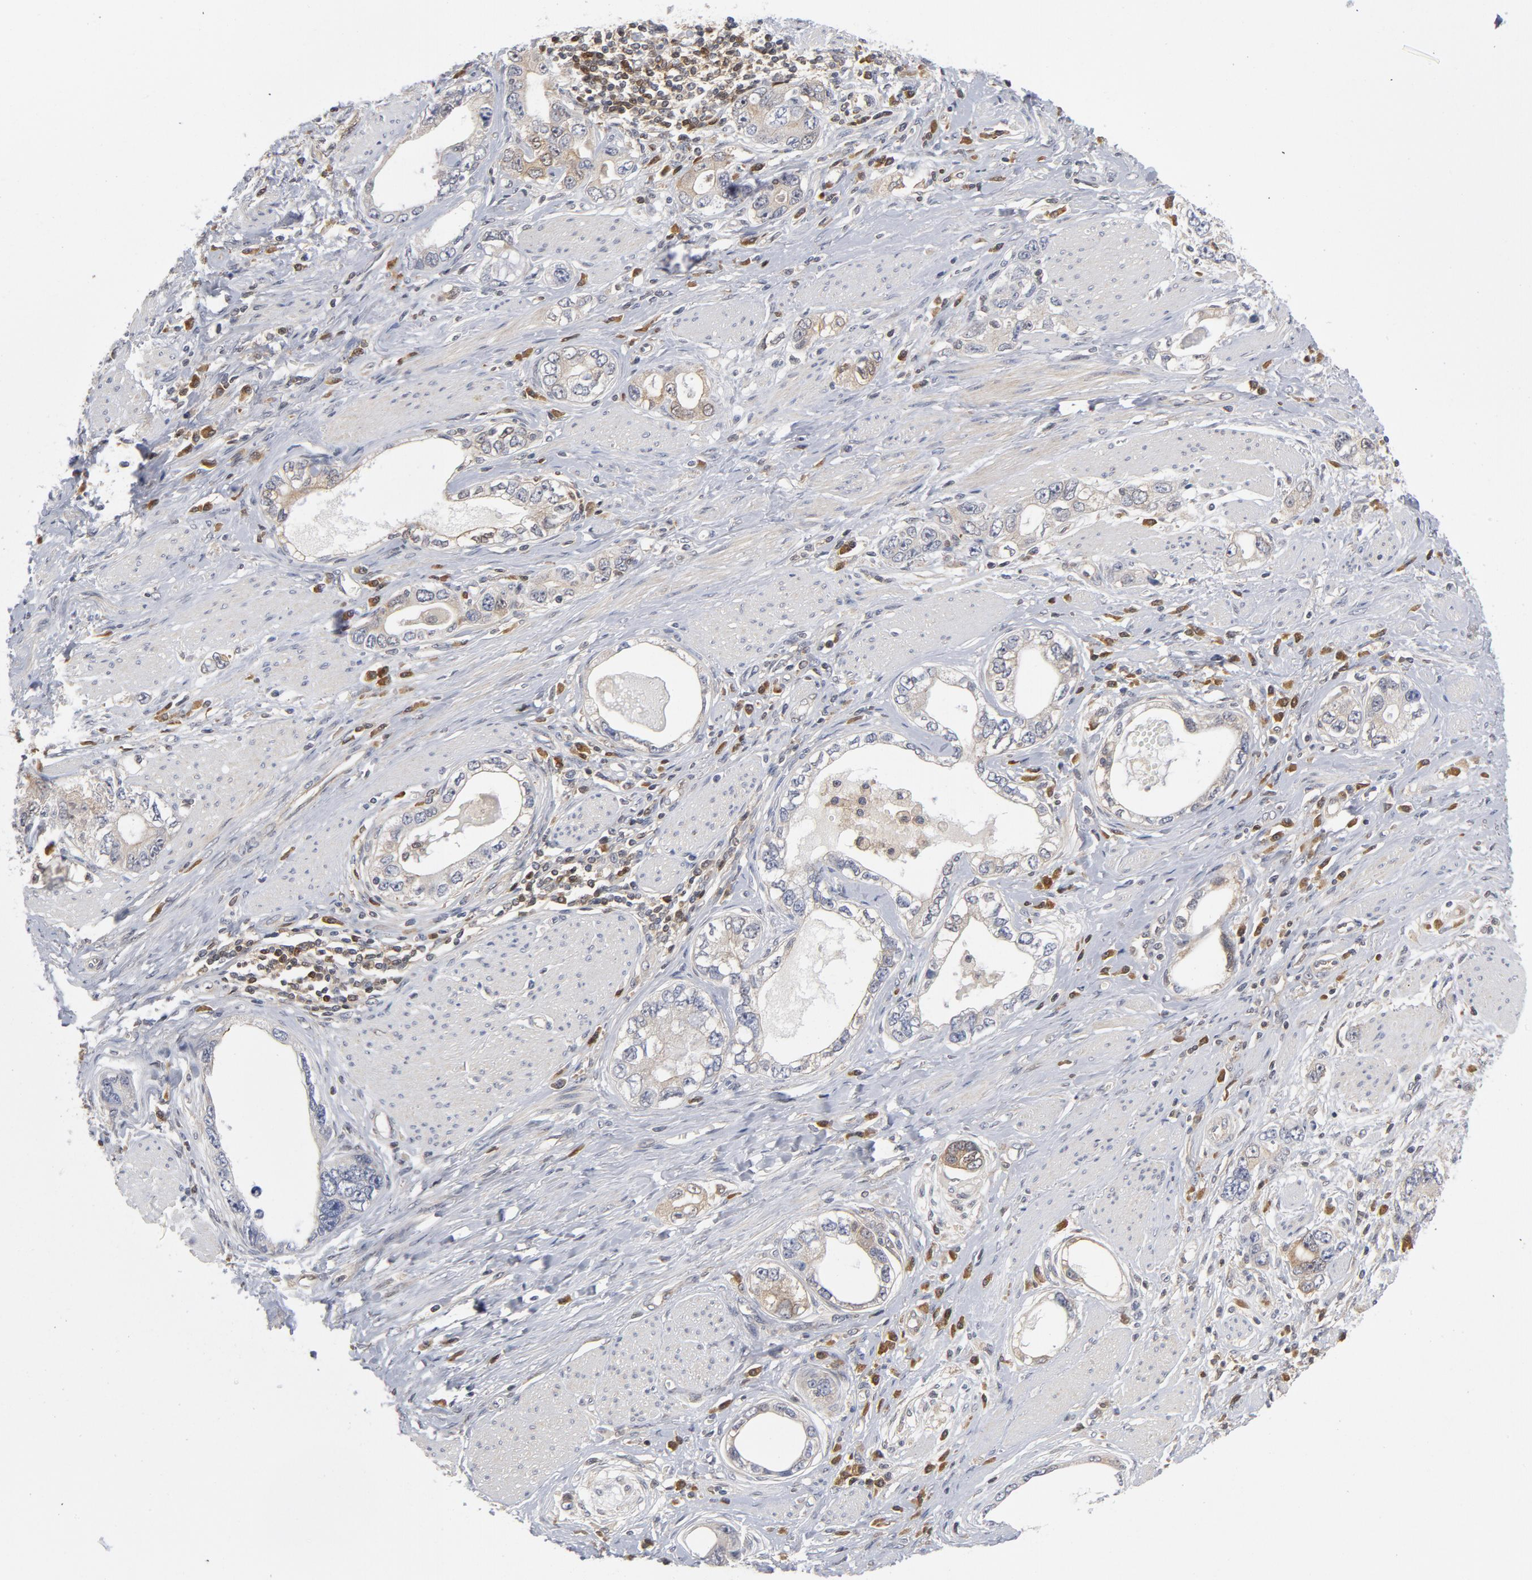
{"staining": {"intensity": "weak", "quantity": "<25%", "location": "cytoplasmic/membranous"}, "tissue": "stomach cancer", "cell_type": "Tumor cells", "image_type": "cancer", "snomed": [{"axis": "morphology", "description": "Adenocarcinoma, NOS"}, {"axis": "topography", "description": "Stomach, lower"}], "caption": "Immunohistochemistry micrograph of neoplastic tissue: adenocarcinoma (stomach) stained with DAB shows no significant protein staining in tumor cells.", "gene": "TRADD", "patient": {"sex": "female", "age": 93}}